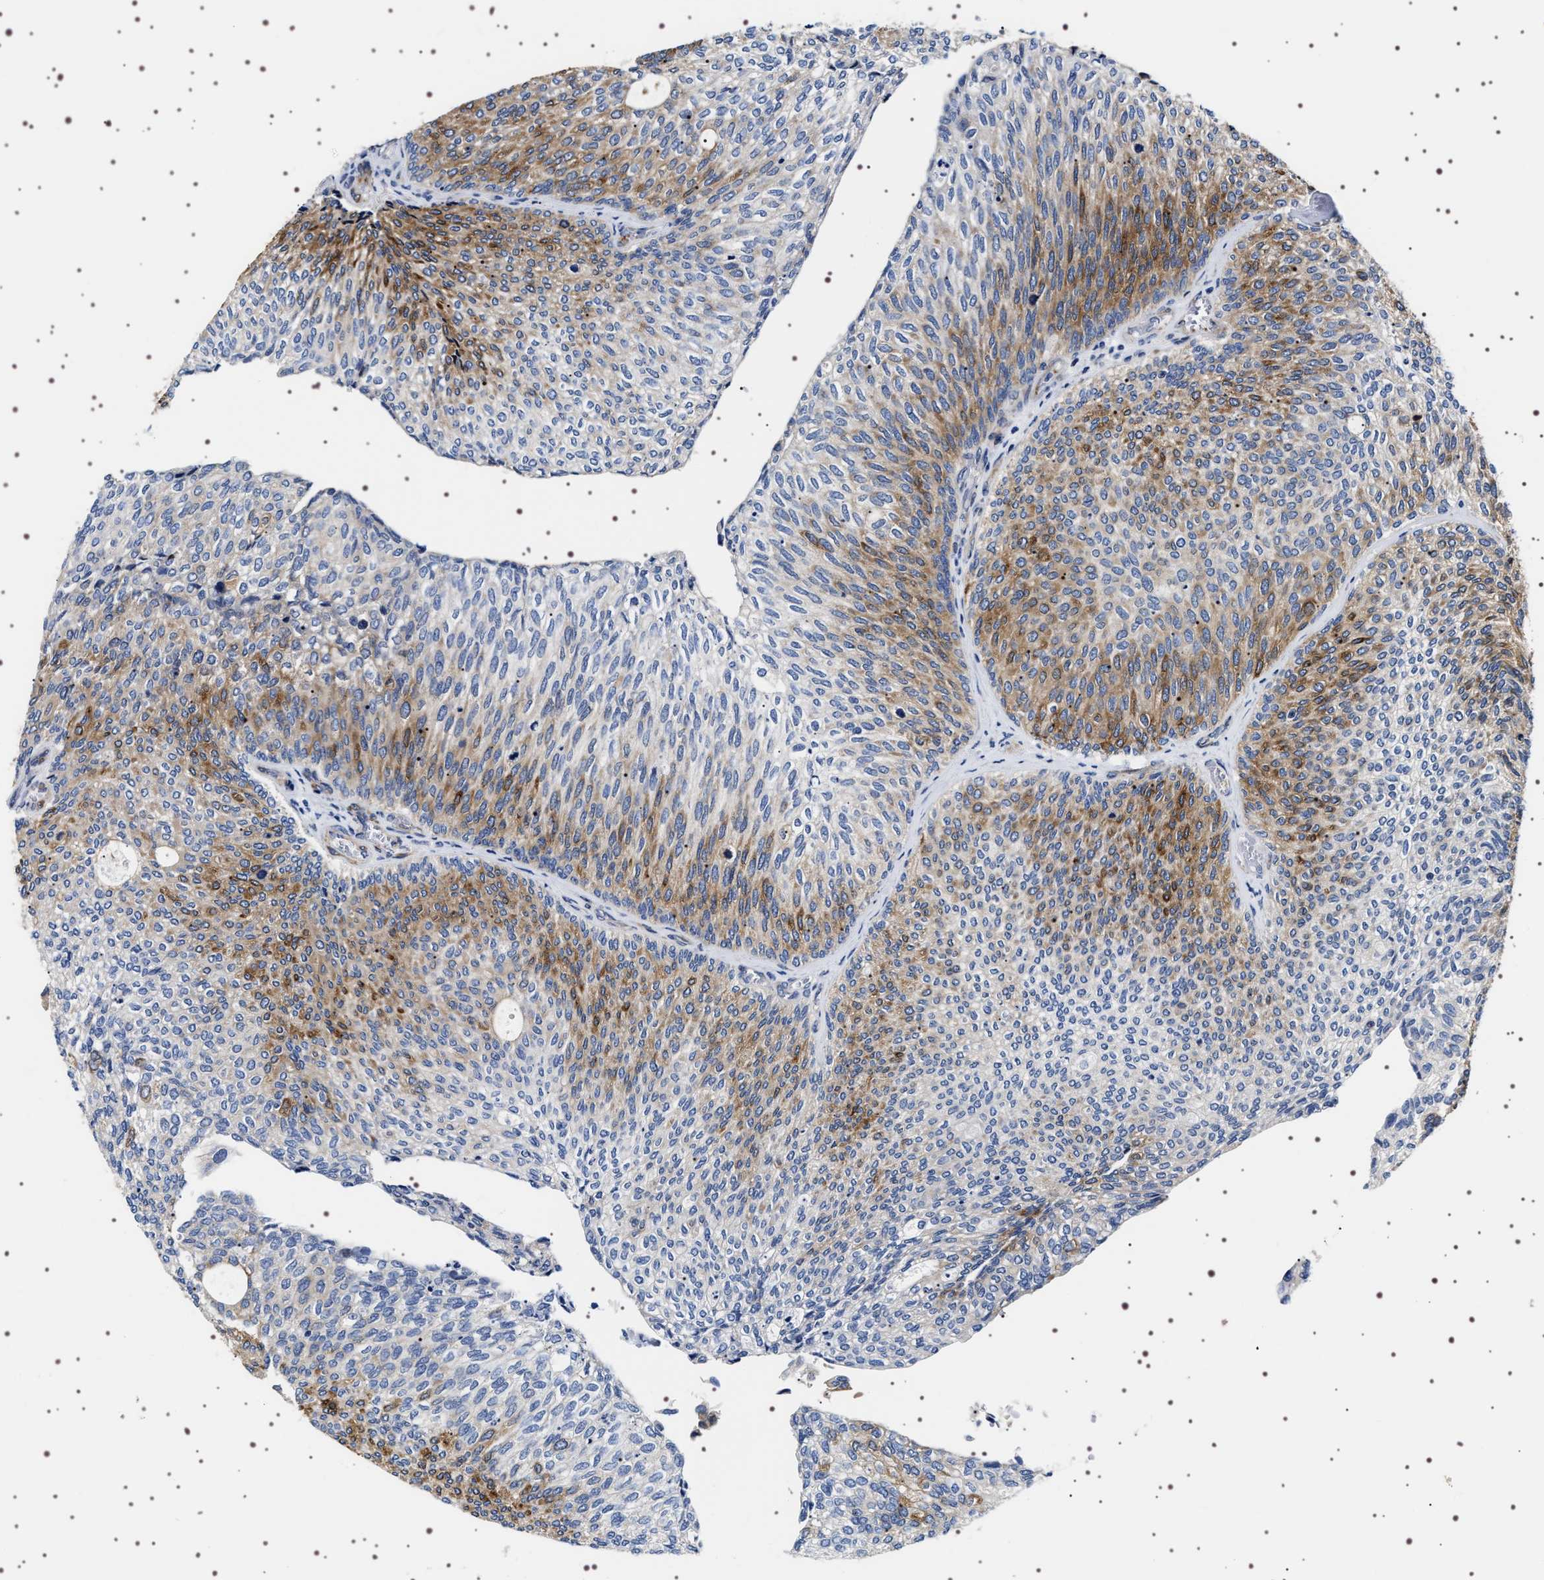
{"staining": {"intensity": "moderate", "quantity": "25%-75%", "location": "cytoplasmic/membranous"}, "tissue": "urothelial cancer", "cell_type": "Tumor cells", "image_type": "cancer", "snomed": [{"axis": "morphology", "description": "Urothelial carcinoma, Low grade"}, {"axis": "topography", "description": "Urinary bladder"}], "caption": "Urothelial carcinoma (low-grade) stained for a protein demonstrates moderate cytoplasmic/membranous positivity in tumor cells. (IHC, brightfield microscopy, high magnification).", "gene": "SQLE", "patient": {"sex": "female", "age": 79}}